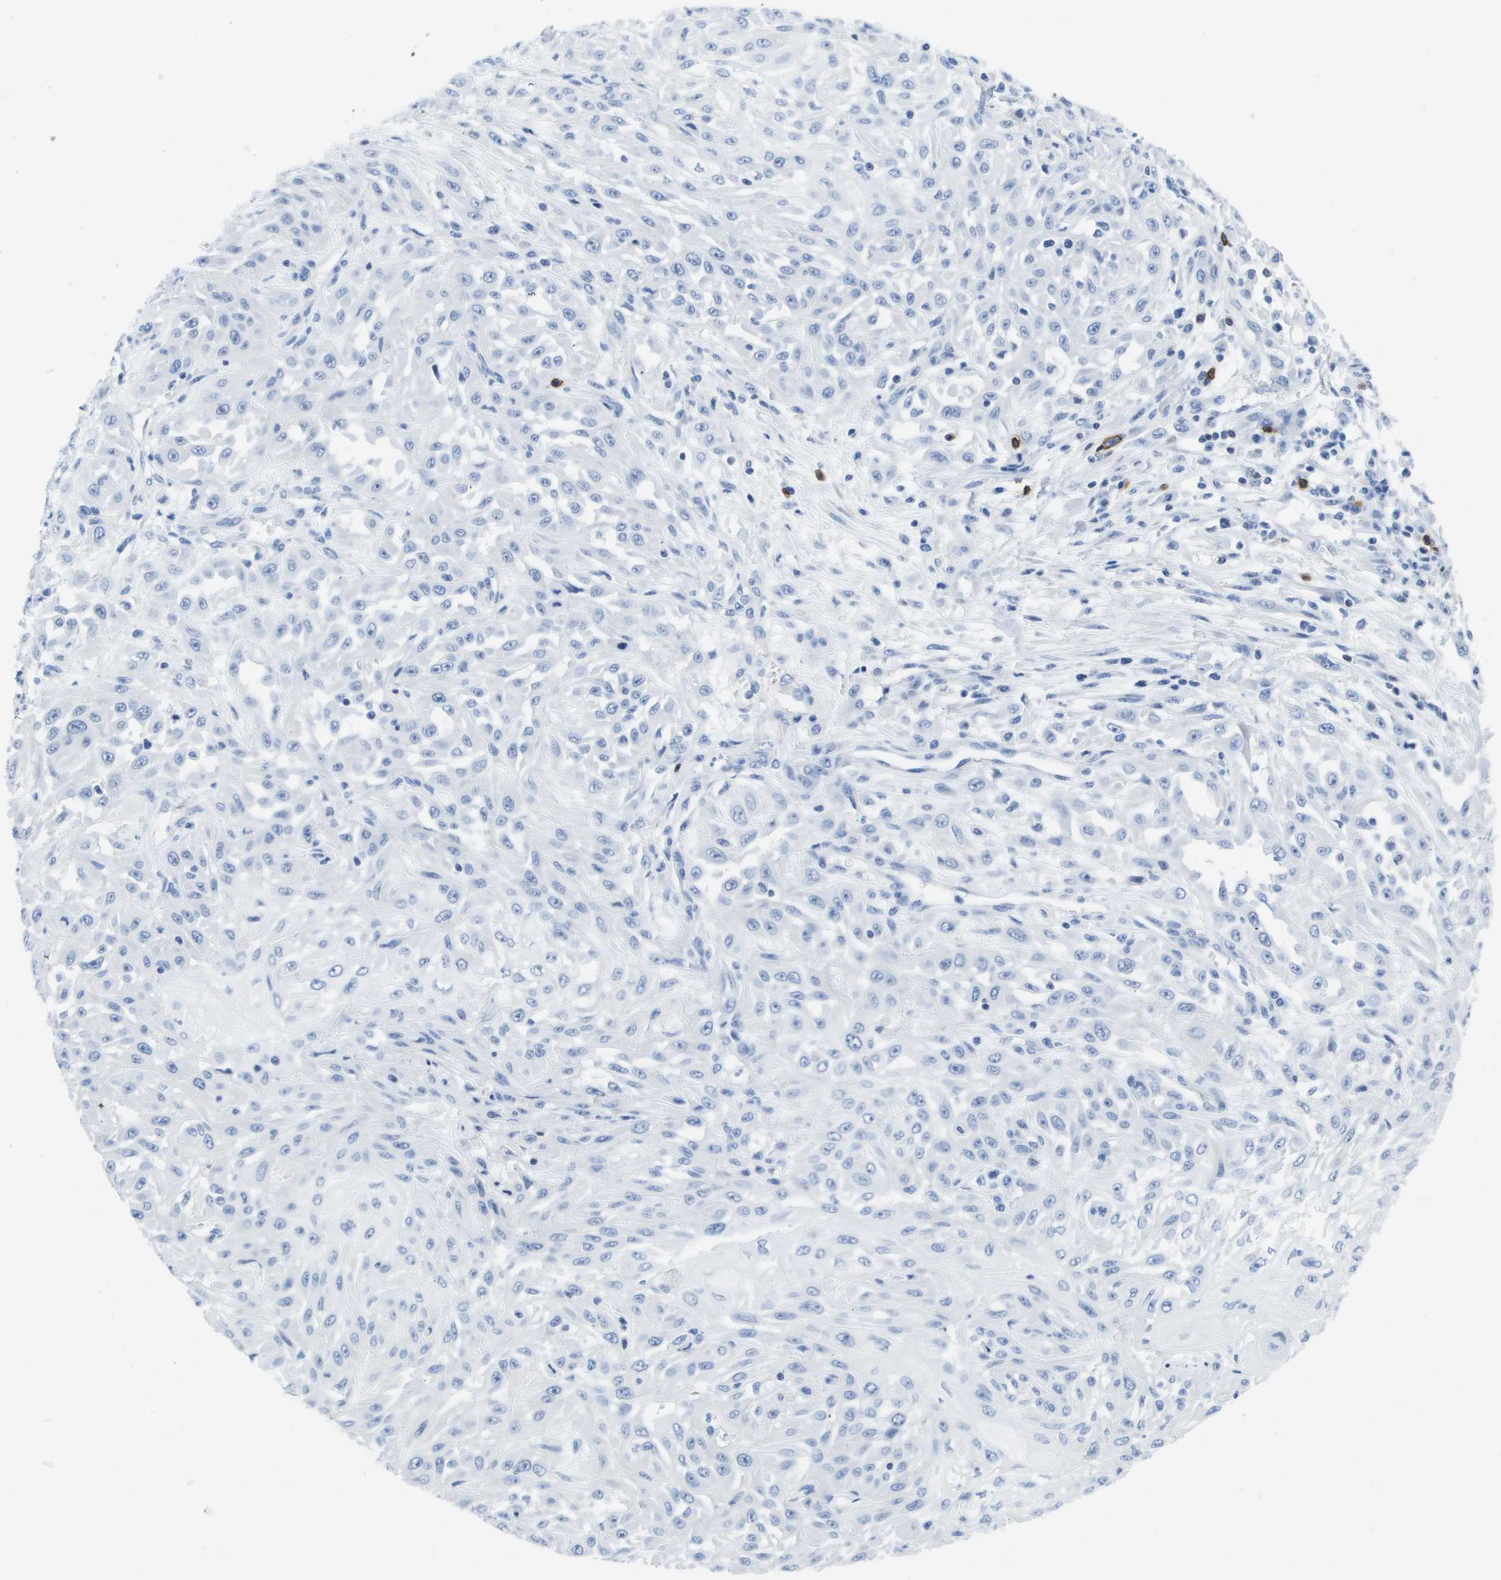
{"staining": {"intensity": "negative", "quantity": "none", "location": "none"}, "tissue": "skin cancer", "cell_type": "Tumor cells", "image_type": "cancer", "snomed": [{"axis": "morphology", "description": "Squamous cell carcinoma, NOS"}, {"axis": "morphology", "description": "Squamous cell carcinoma, metastatic, NOS"}, {"axis": "topography", "description": "Skin"}, {"axis": "topography", "description": "Lymph node"}], "caption": "The image shows no staining of tumor cells in skin cancer (metastatic squamous cell carcinoma). (Immunohistochemistry (ihc), brightfield microscopy, high magnification).", "gene": "MS4A1", "patient": {"sex": "male", "age": 75}}